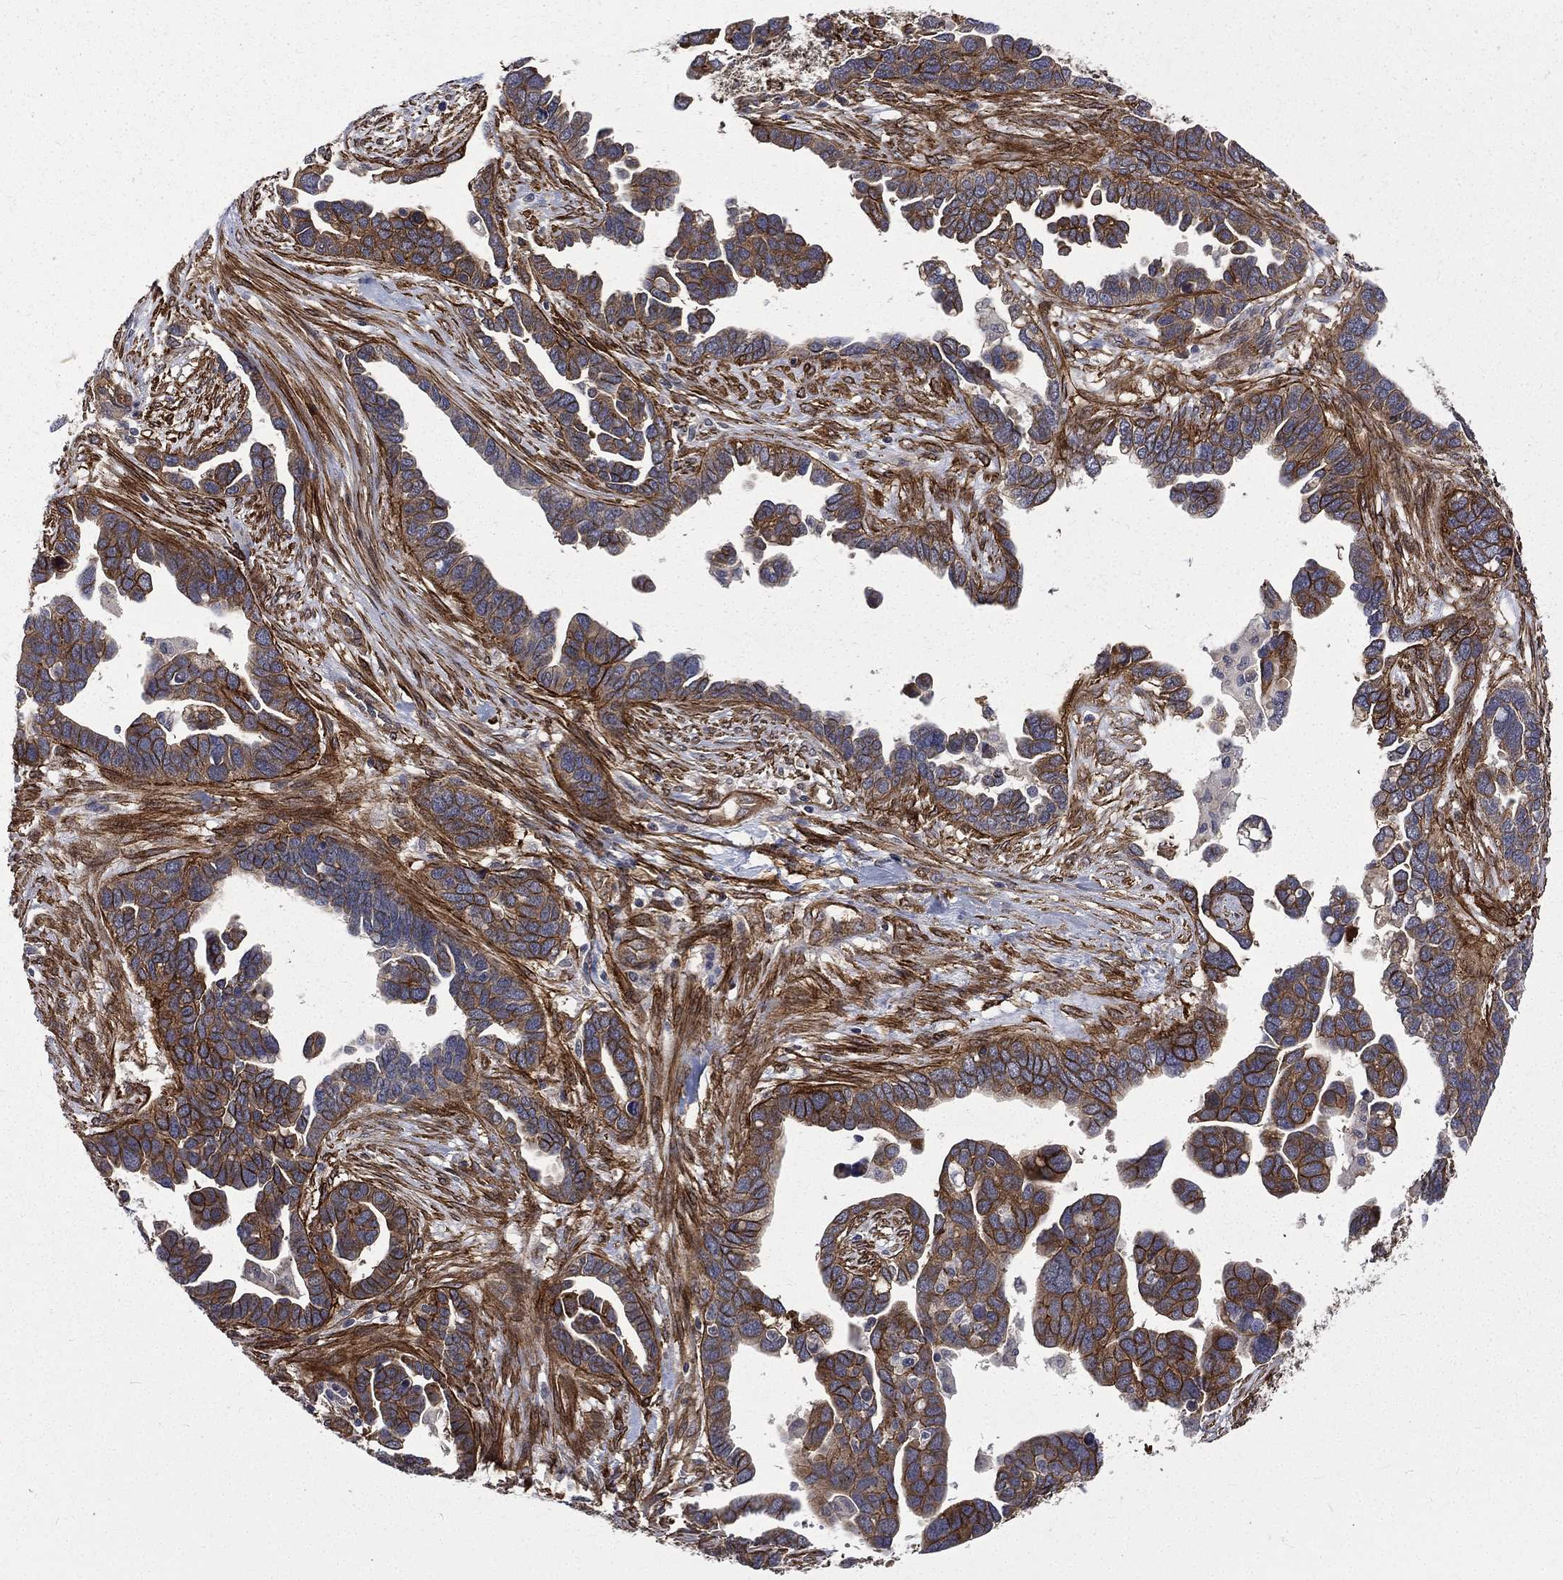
{"staining": {"intensity": "moderate", "quantity": "25%-75%", "location": "cytoplasmic/membranous"}, "tissue": "ovarian cancer", "cell_type": "Tumor cells", "image_type": "cancer", "snomed": [{"axis": "morphology", "description": "Cystadenocarcinoma, serous, NOS"}, {"axis": "topography", "description": "Ovary"}], "caption": "Serous cystadenocarcinoma (ovarian) was stained to show a protein in brown. There is medium levels of moderate cytoplasmic/membranous positivity in approximately 25%-75% of tumor cells.", "gene": "PPFIBP1", "patient": {"sex": "female", "age": 54}}